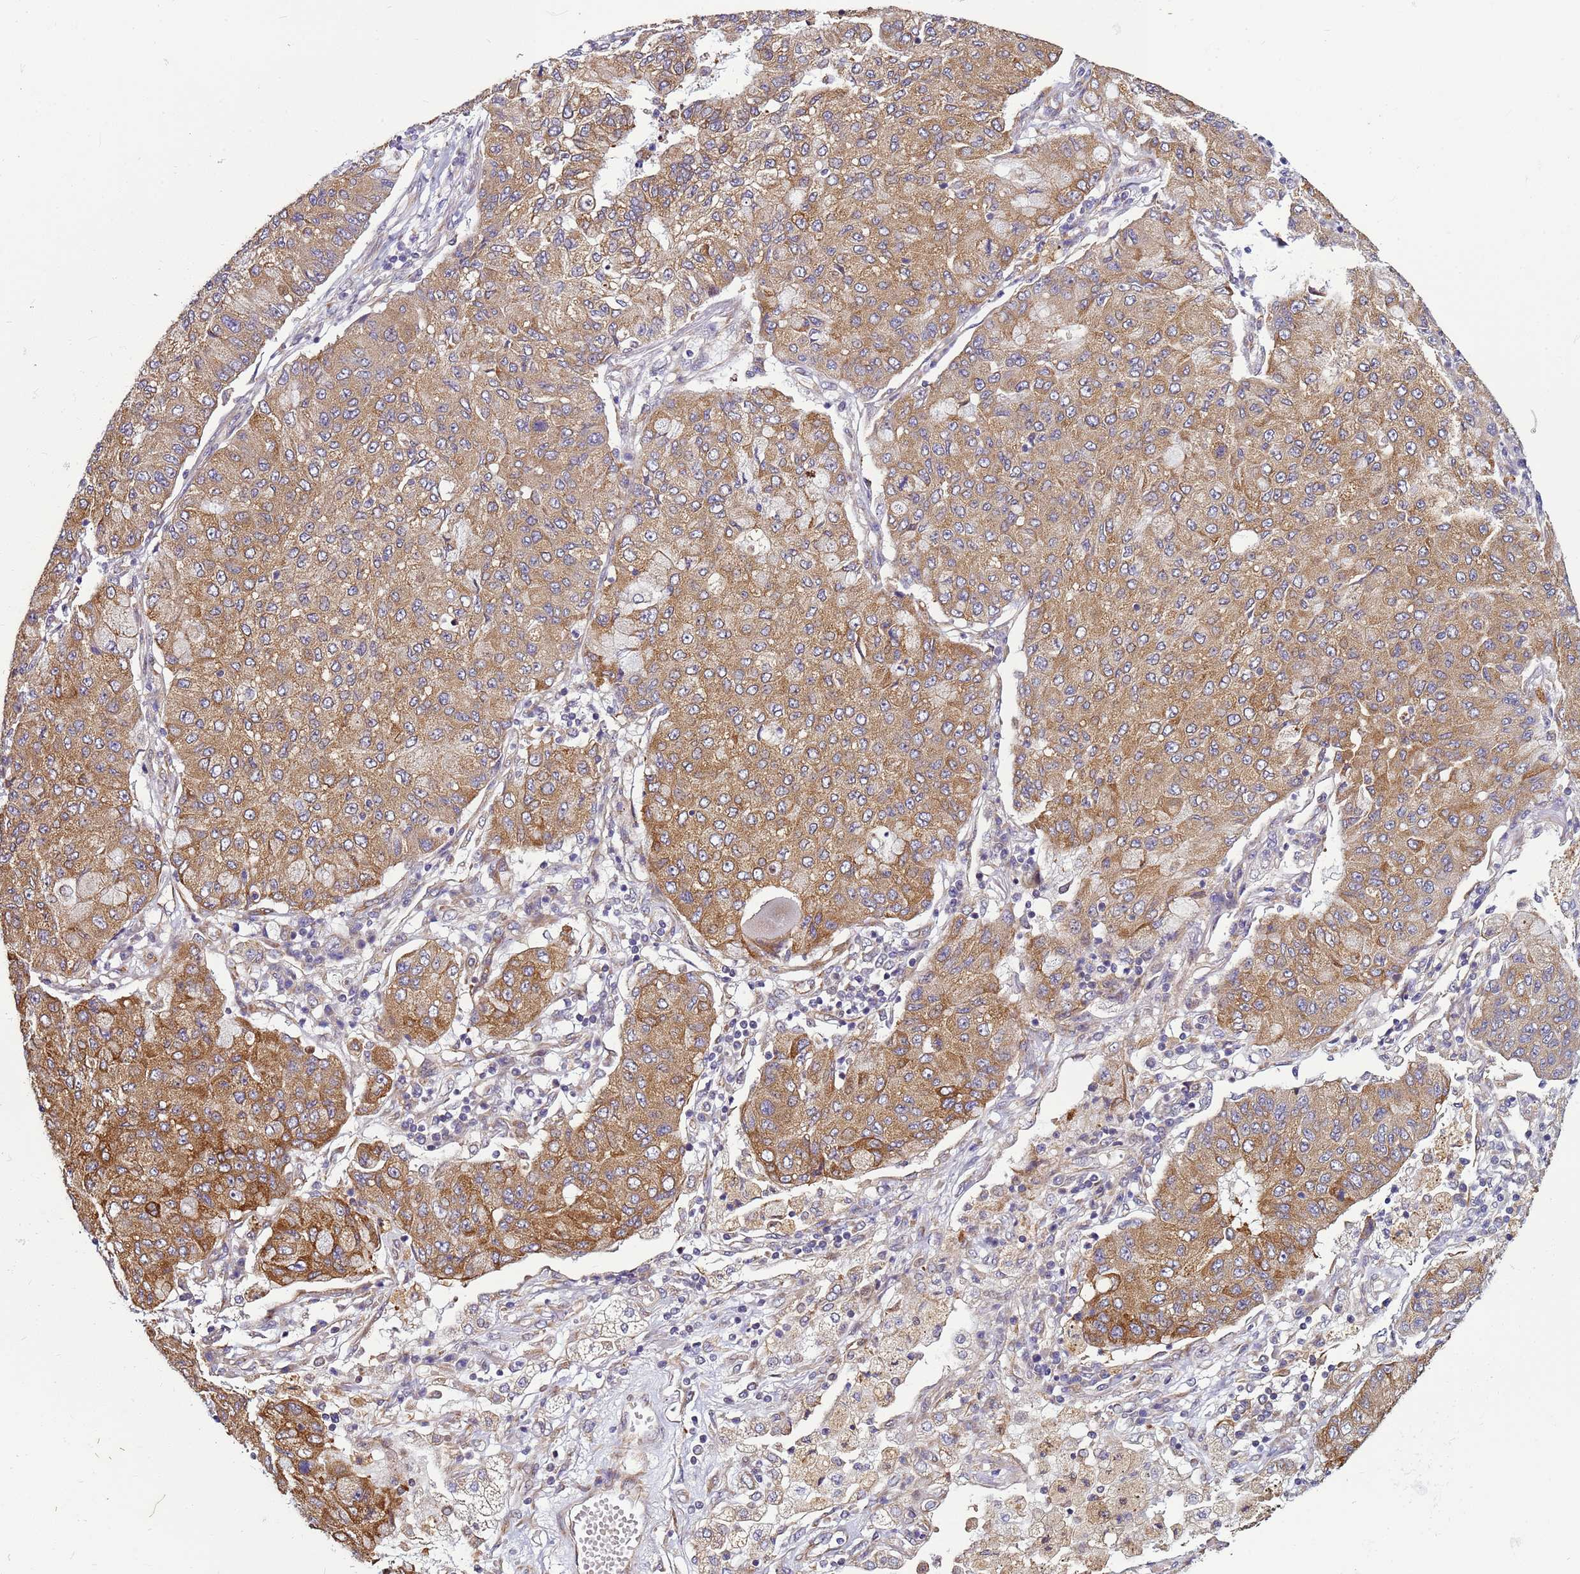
{"staining": {"intensity": "moderate", "quantity": ">75%", "location": "cytoplasmic/membranous"}, "tissue": "lung cancer", "cell_type": "Tumor cells", "image_type": "cancer", "snomed": [{"axis": "morphology", "description": "Squamous cell carcinoma, NOS"}, {"axis": "topography", "description": "Lung"}], "caption": "High-power microscopy captured an immunohistochemistry image of lung squamous cell carcinoma, revealing moderate cytoplasmic/membranous staining in about >75% of tumor cells.", "gene": "MCRIP1", "patient": {"sex": "male", "age": 74}}